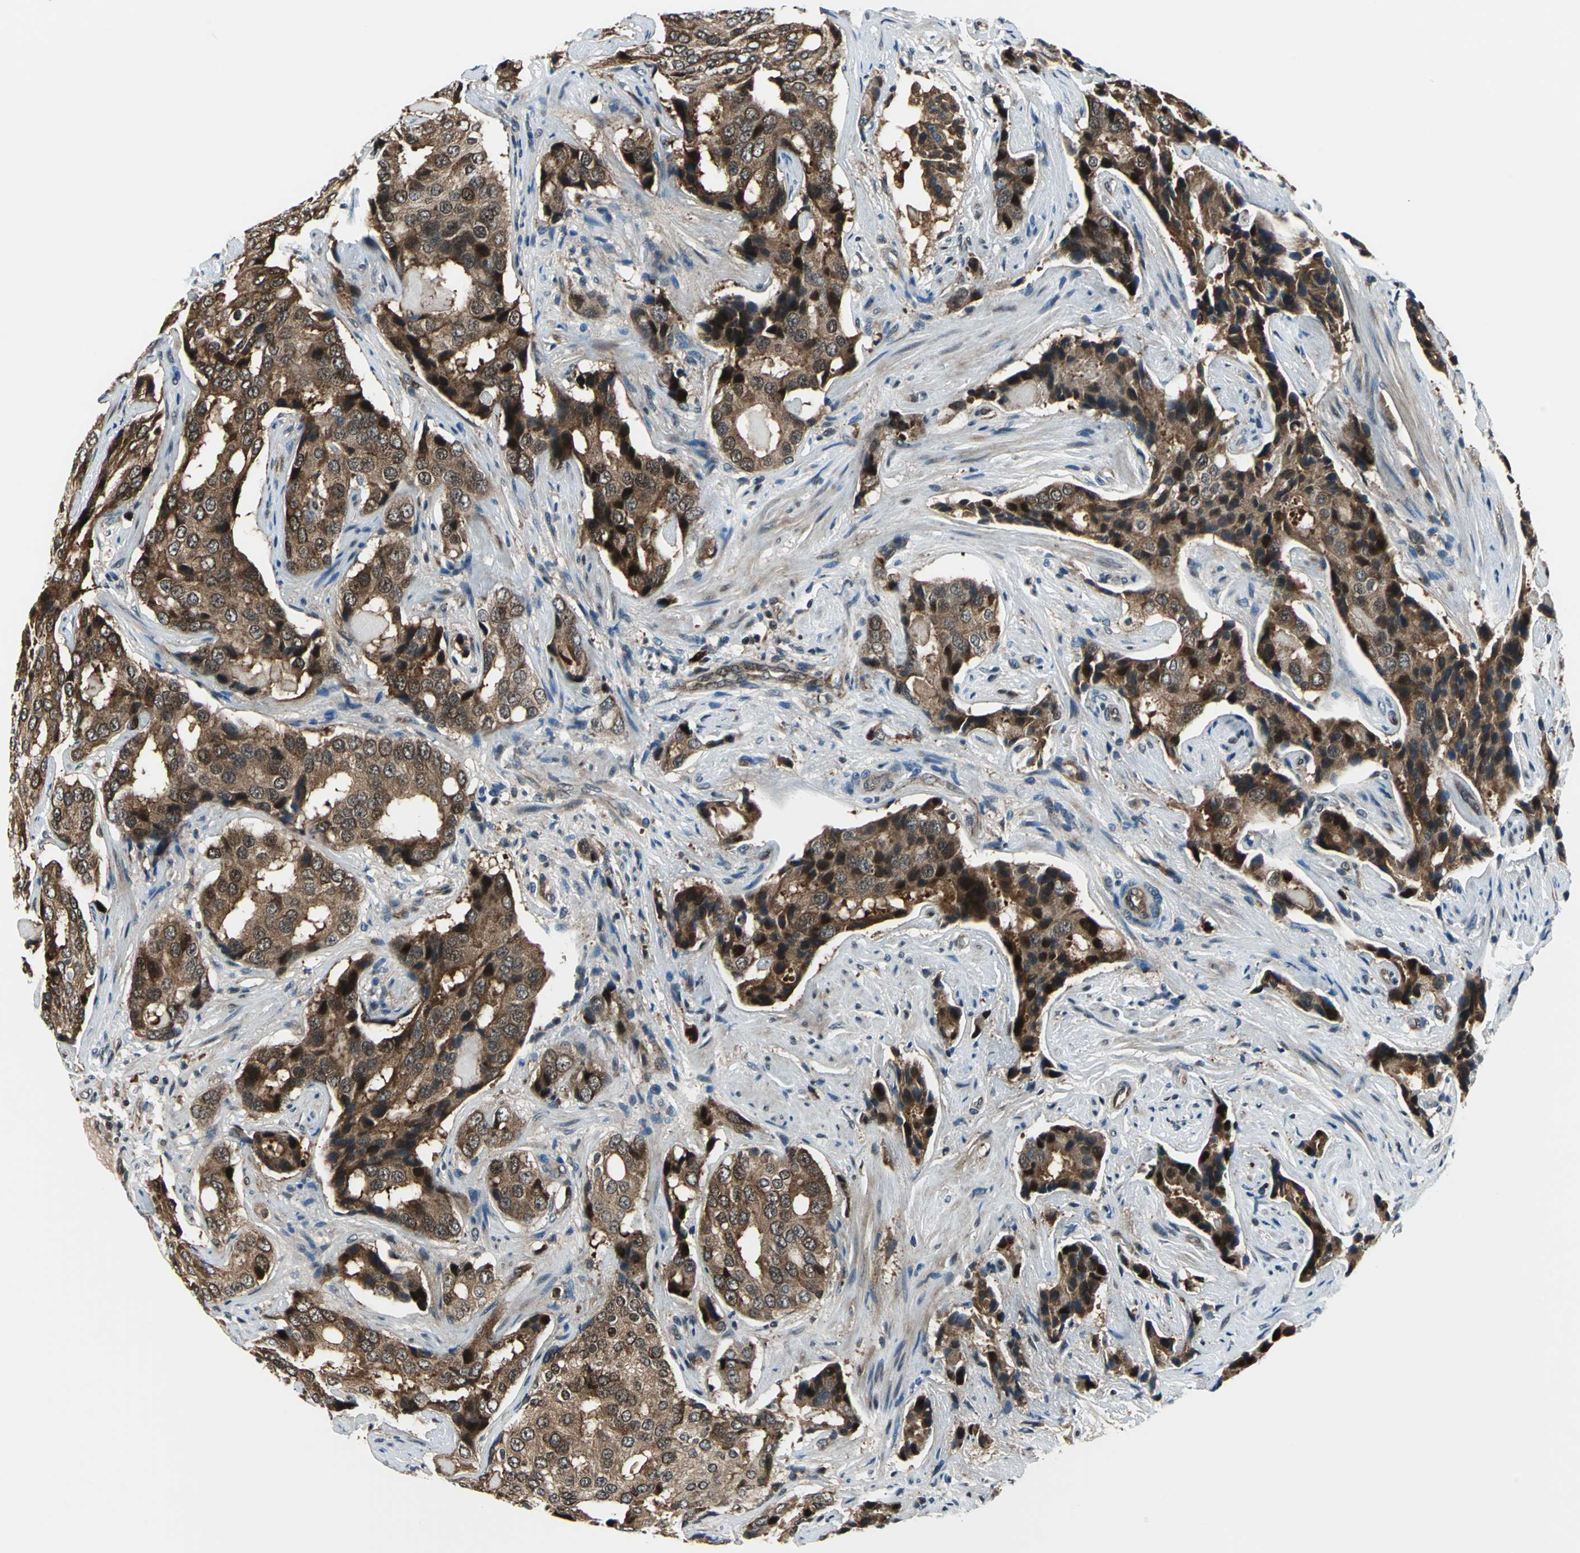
{"staining": {"intensity": "strong", "quantity": ">75%", "location": "cytoplasmic/membranous,nuclear"}, "tissue": "prostate cancer", "cell_type": "Tumor cells", "image_type": "cancer", "snomed": [{"axis": "morphology", "description": "Adenocarcinoma, High grade"}, {"axis": "topography", "description": "Prostate"}], "caption": "Strong cytoplasmic/membranous and nuclear positivity for a protein is identified in about >75% of tumor cells of prostate adenocarcinoma (high-grade) using immunohistochemistry (IHC).", "gene": "POLR3K", "patient": {"sex": "male", "age": 58}}